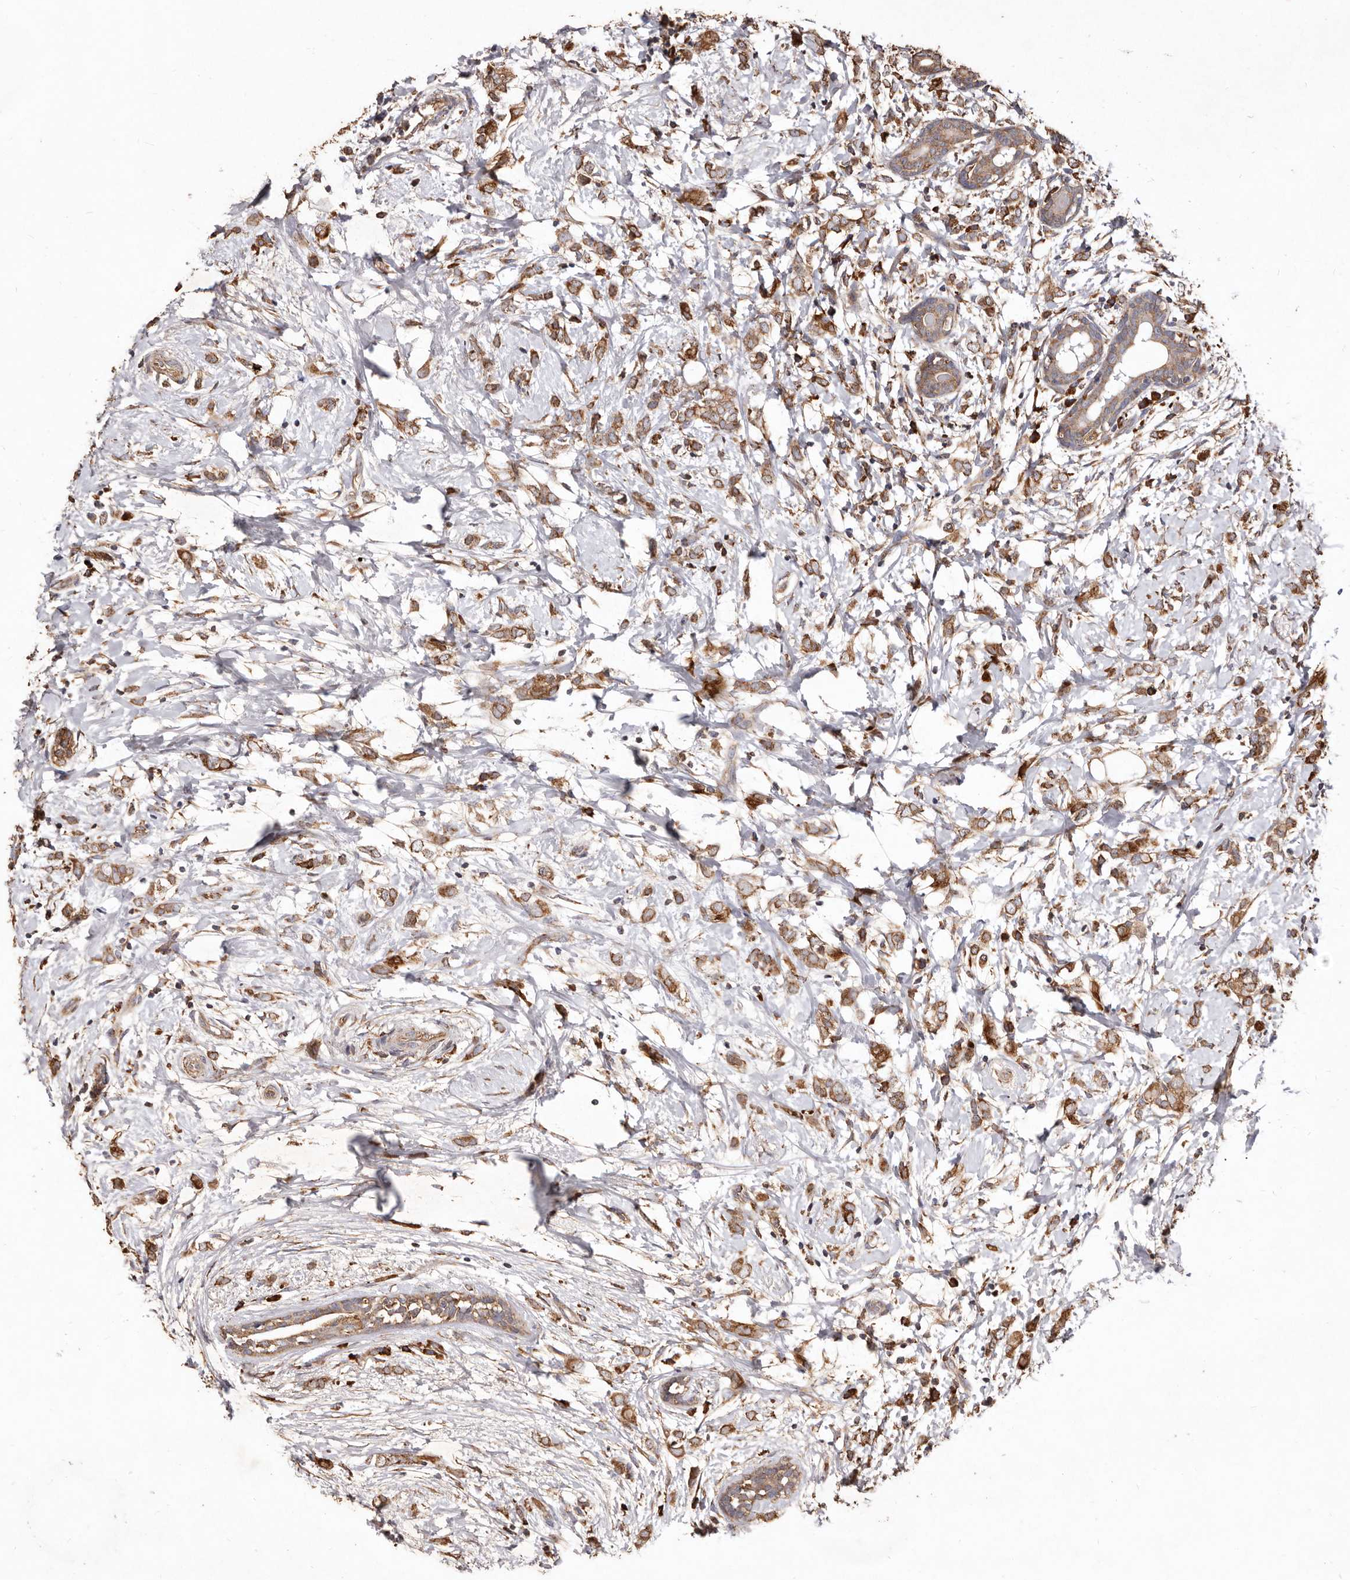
{"staining": {"intensity": "moderate", "quantity": ">75%", "location": "cytoplasmic/membranous"}, "tissue": "breast cancer", "cell_type": "Tumor cells", "image_type": "cancer", "snomed": [{"axis": "morphology", "description": "Normal tissue, NOS"}, {"axis": "morphology", "description": "Lobular carcinoma"}, {"axis": "topography", "description": "Breast"}], "caption": "This photomicrograph exhibits immunohistochemistry (IHC) staining of human breast cancer, with medium moderate cytoplasmic/membranous staining in approximately >75% of tumor cells.", "gene": "STEAP2", "patient": {"sex": "female", "age": 47}}